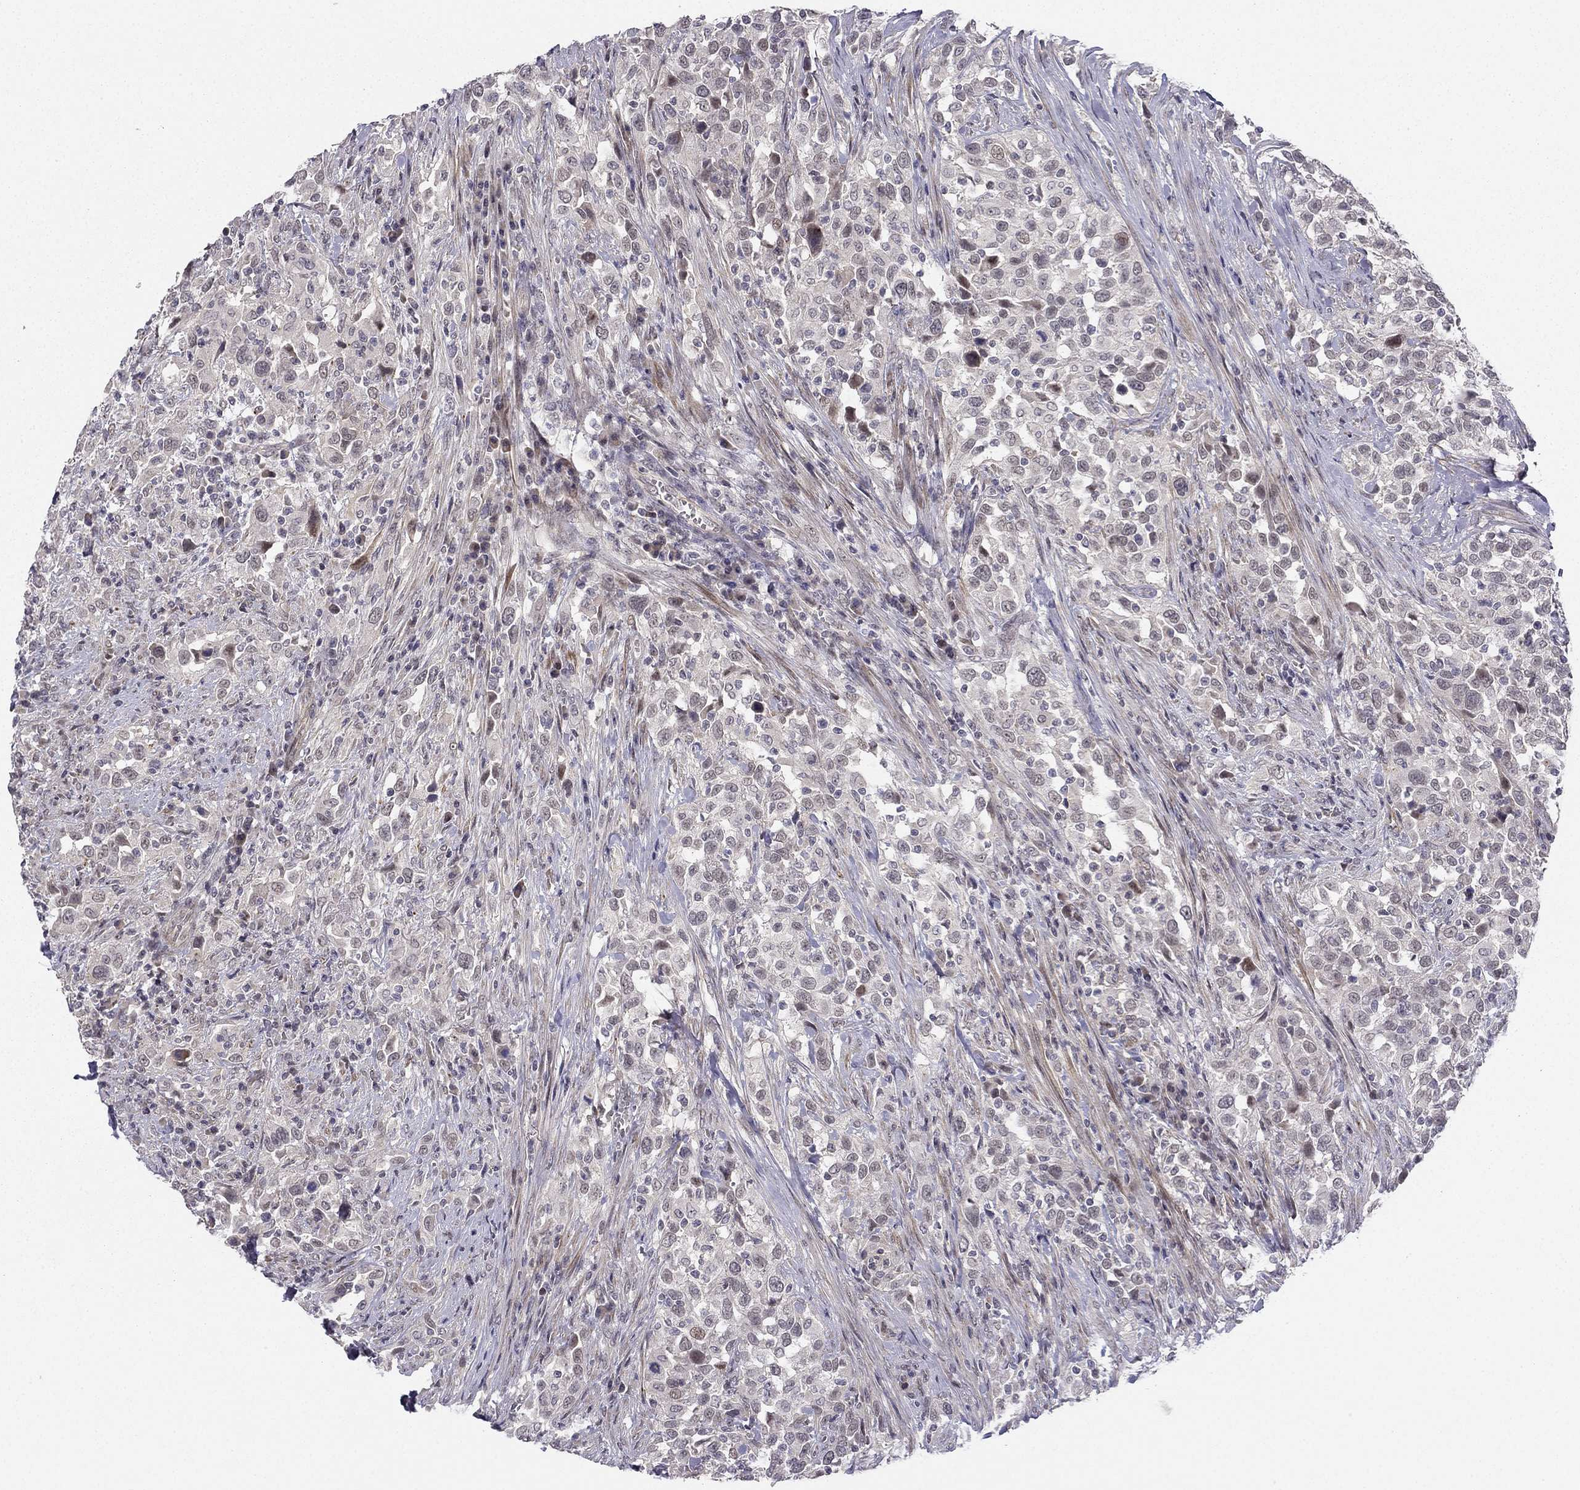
{"staining": {"intensity": "negative", "quantity": "none", "location": "none"}, "tissue": "urothelial cancer", "cell_type": "Tumor cells", "image_type": "cancer", "snomed": [{"axis": "morphology", "description": "Urothelial carcinoma, NOS"}, {"axis": "morphology", "description": "Urothelial carcinoma, High grade"}, {"axis": "topography", "description": "Urinary bladder"}], "caption": "Tumor cells show no significant protein expression in urothelial cancer. (DAB (3,3'-diaminobenzidine) immunohistochemistry (IHC) with hematoxylin counter stain).", "gene": "CHST8", "patient": {"sex": "female", "age": 64}}